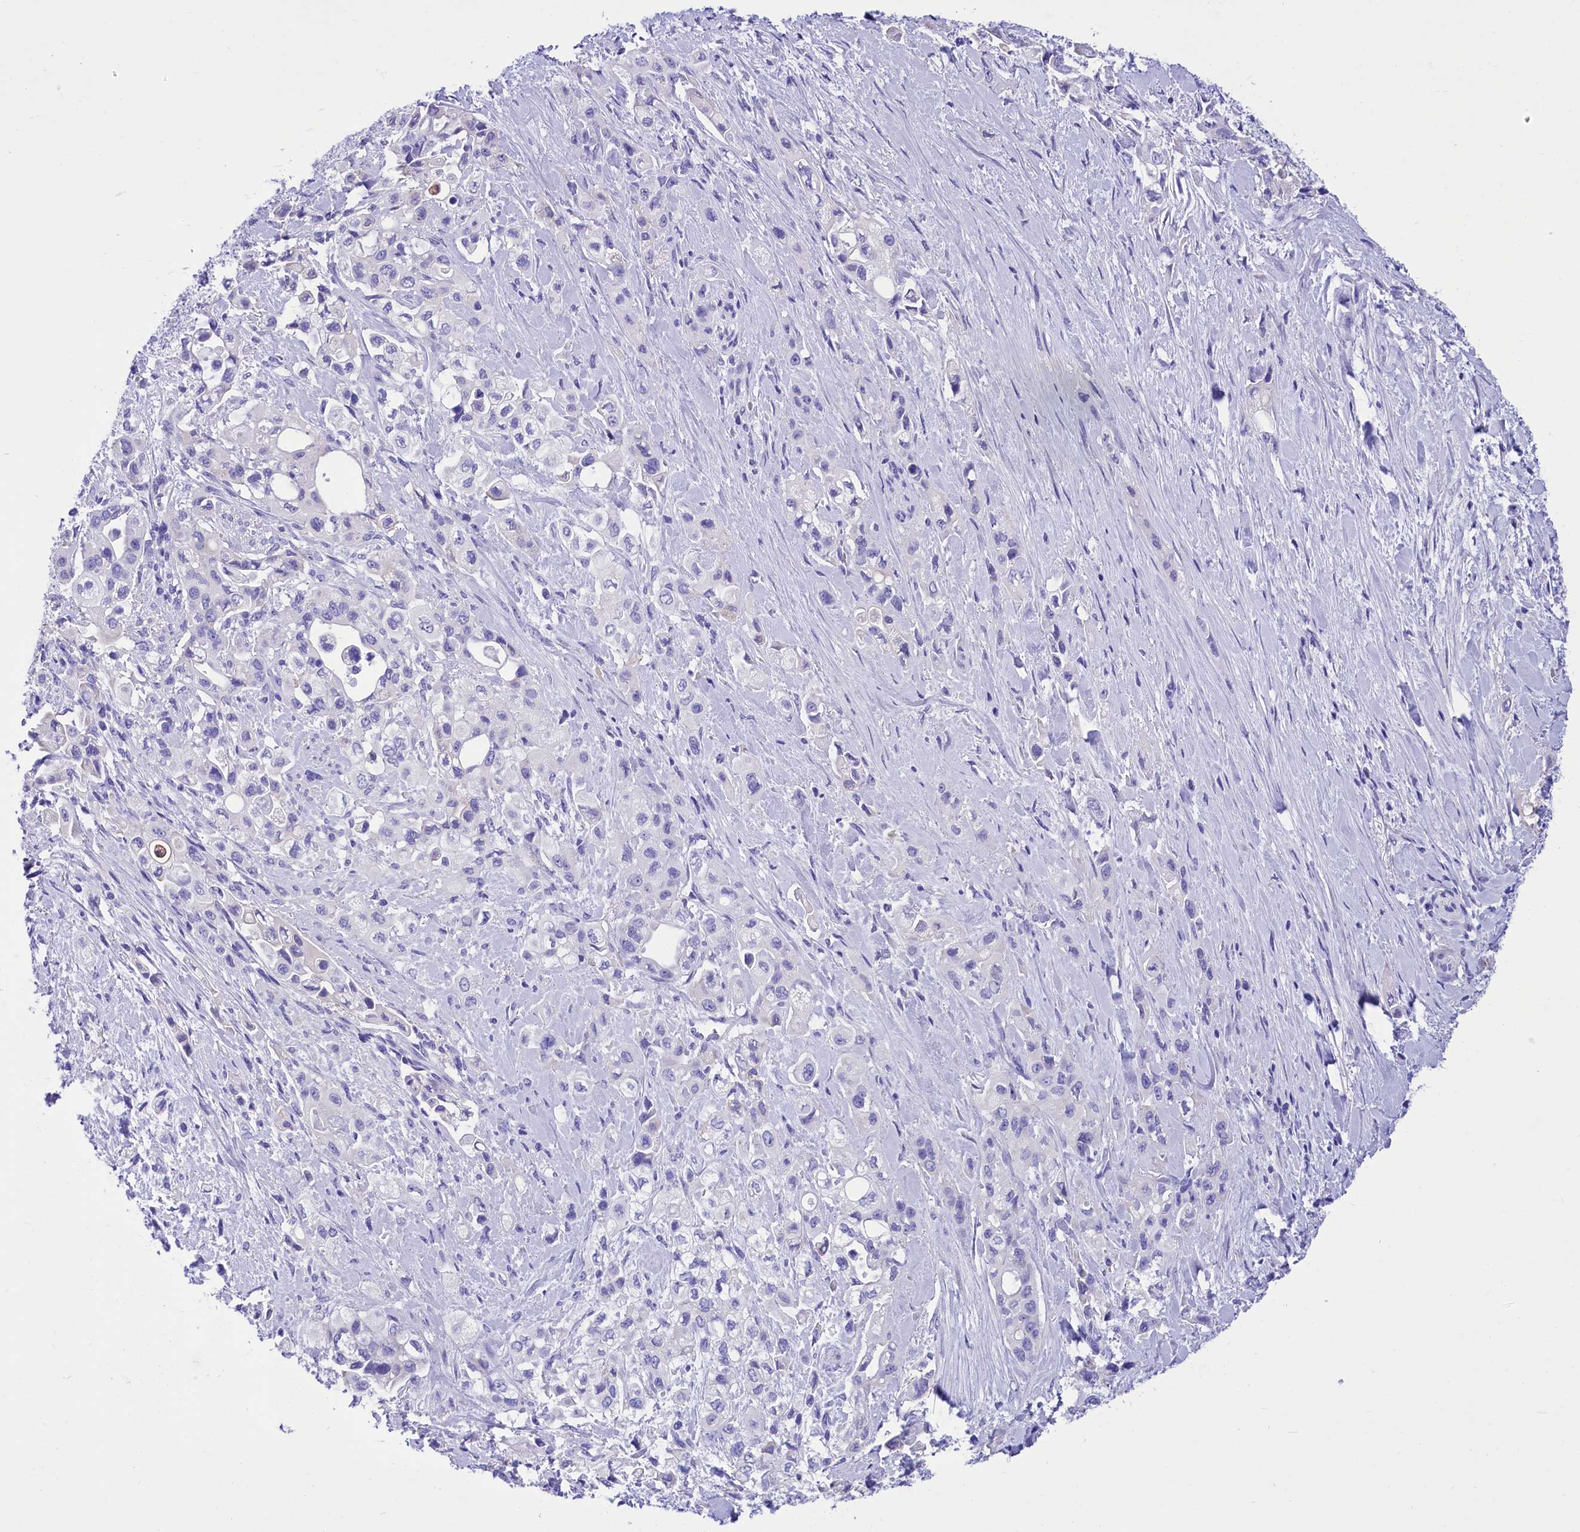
{"staining": {"intensity": "negative", "quantity": "none", "location": "none"}, "tissue": "pancreatic cancer", "cell_type": "Tumor cells", "image_type": "cancer", "snomed": [{"axis": "morphology", "description": "Adenocarcinoma, NOS"}, {"axis": "topography", "description": "Pancreas"}], "caption": "Photomicrograph shows no significant protein staining in tumor cells of adenocarcinoma (pancreatic).", "gene": "TTC36", "patient": {"sex": "female", "age": 66}}